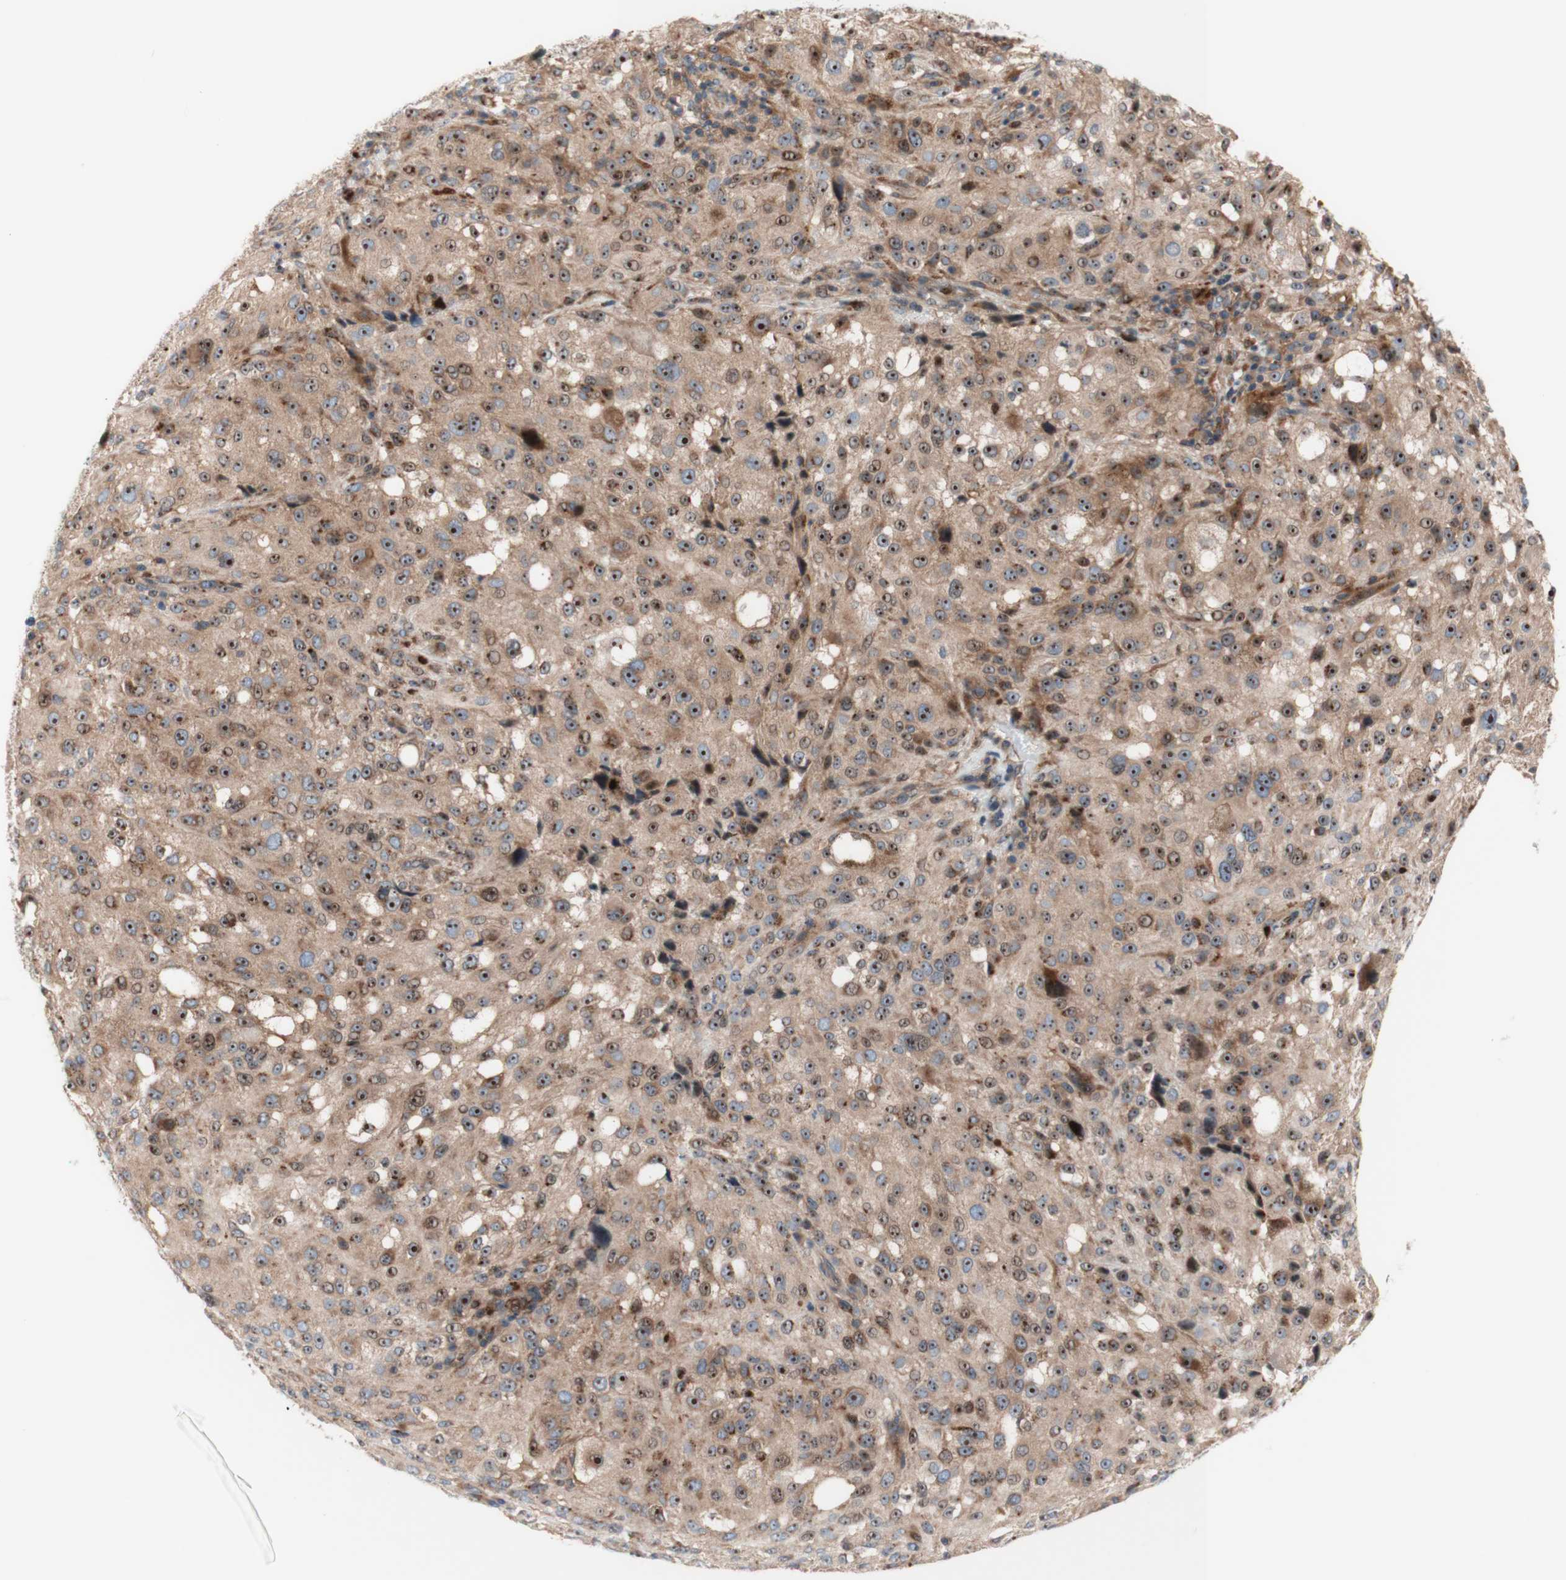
{"staining": {"intensity": "strong", "quantity": ">75%", "location": "cytoplasmic/membranous,nuclear"}, "tissue": "melanoma", "cell_type": "Tumor cells", "image_type": "cancer", "snomed": [{"axis": "morphology", "description": "Necrosis, NOS"}, {"axis": "morphology", "description": "Malignant melanoma, NOS"}, {"axis": "topography", "description": "Skin"}], "caption": "Protein expression analysis of melanoma exhibits strong cytoplasmic/membranous and nuclear positivity in about >75% of tumor cells.", "gene": "USP9X", "patient": {"sex": "female", "age": 87}}